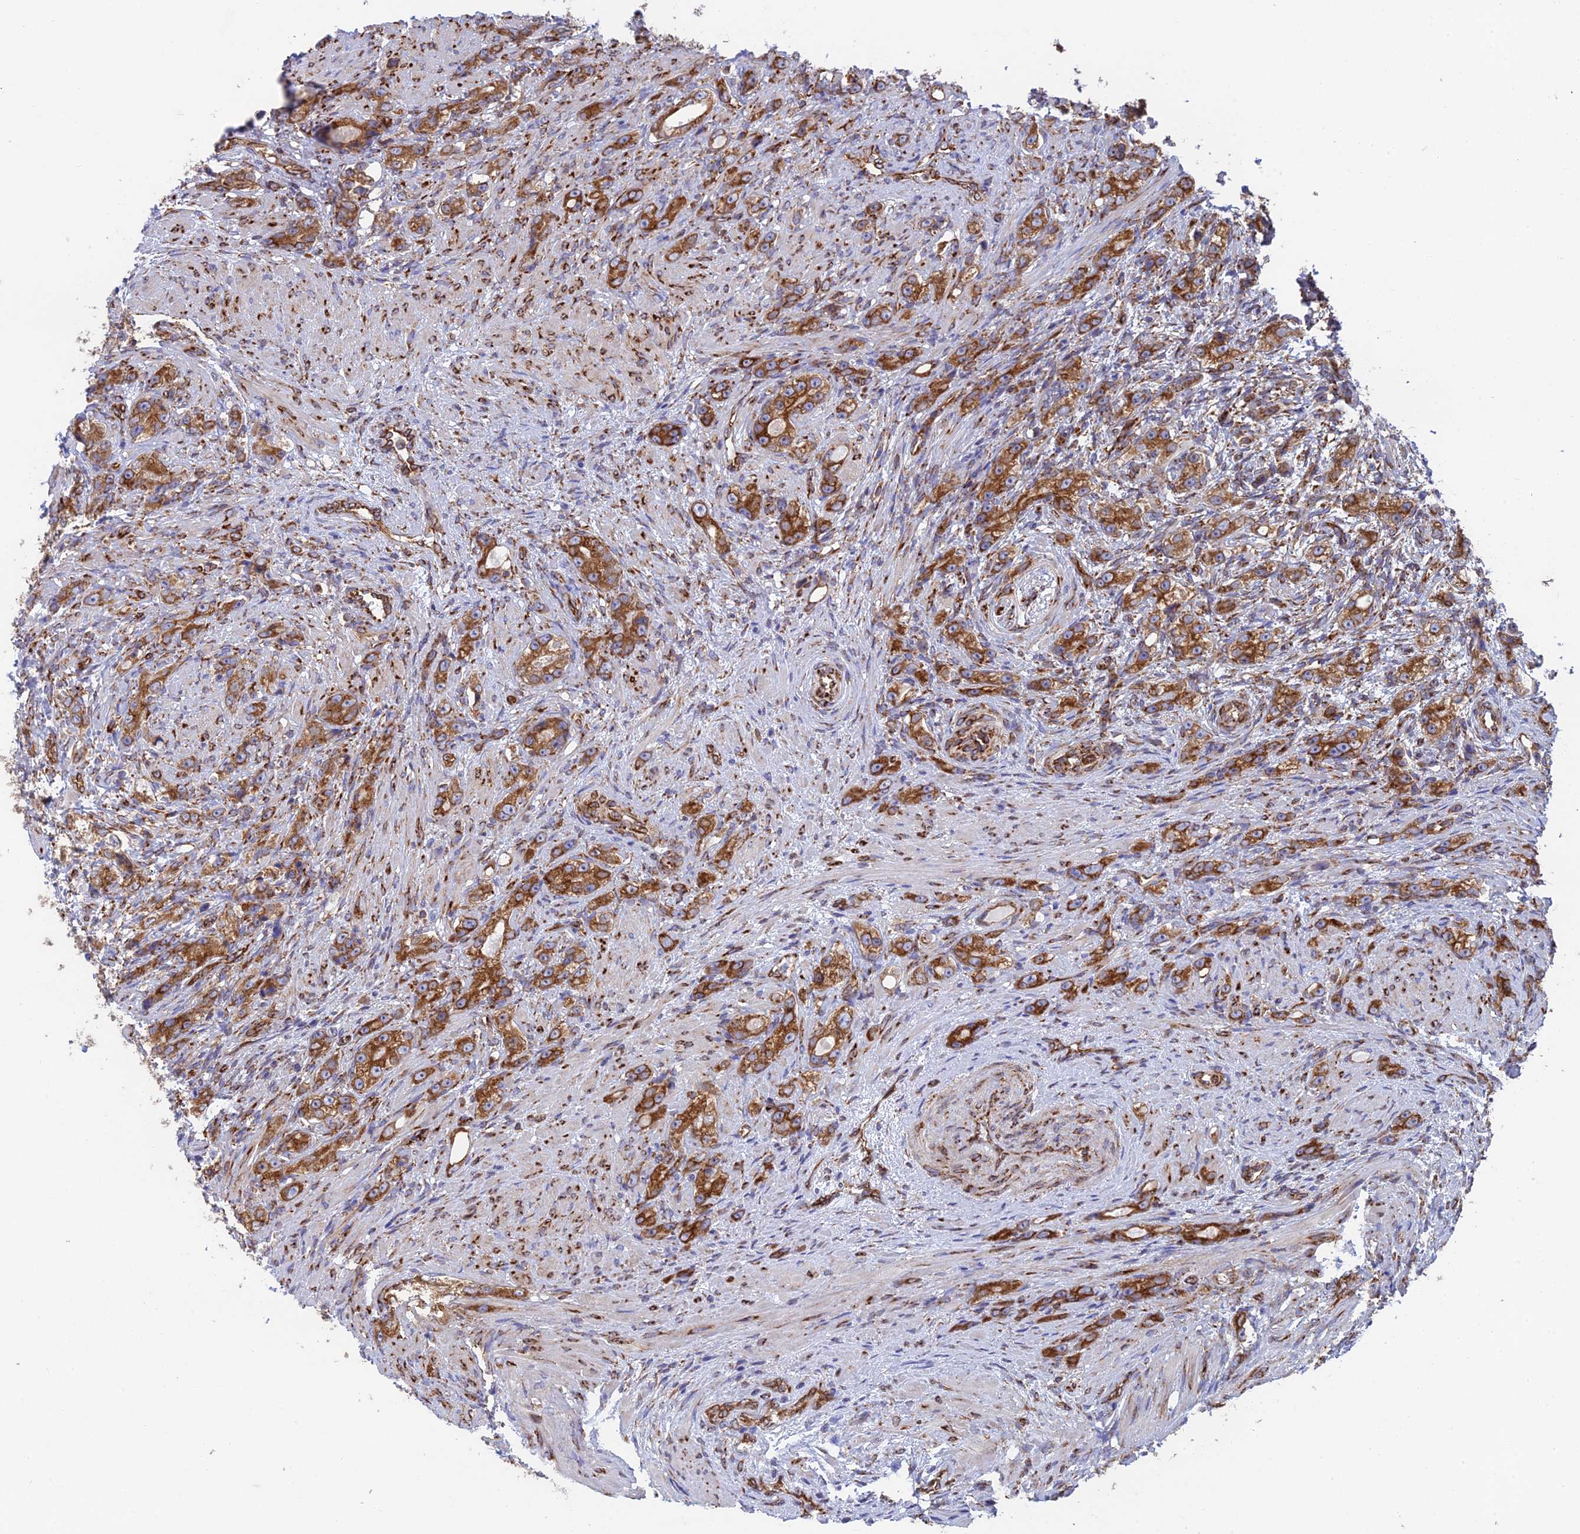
{"staining": {"intensity": "moderate", "quantity": ">75%", "location": "cytoplasmic/membranous"}, "tissue": "prostate cancer", "cell_type": "Tumor cells", "image_type": "cancer", "snomed": [{"axis": "morphology", "description": "Adenocarcinoma, High grade"}, {"axis": "topography", "description": "Prostate"}], "caption": "This is a micrograph of immunohistochemistry staining of prostate cancer, which shows moderate positivity in the cytoplasmic/membranous of tumor cells.", "gene": "CCDC69", "patient": {"sex": "male", "age": 63}}